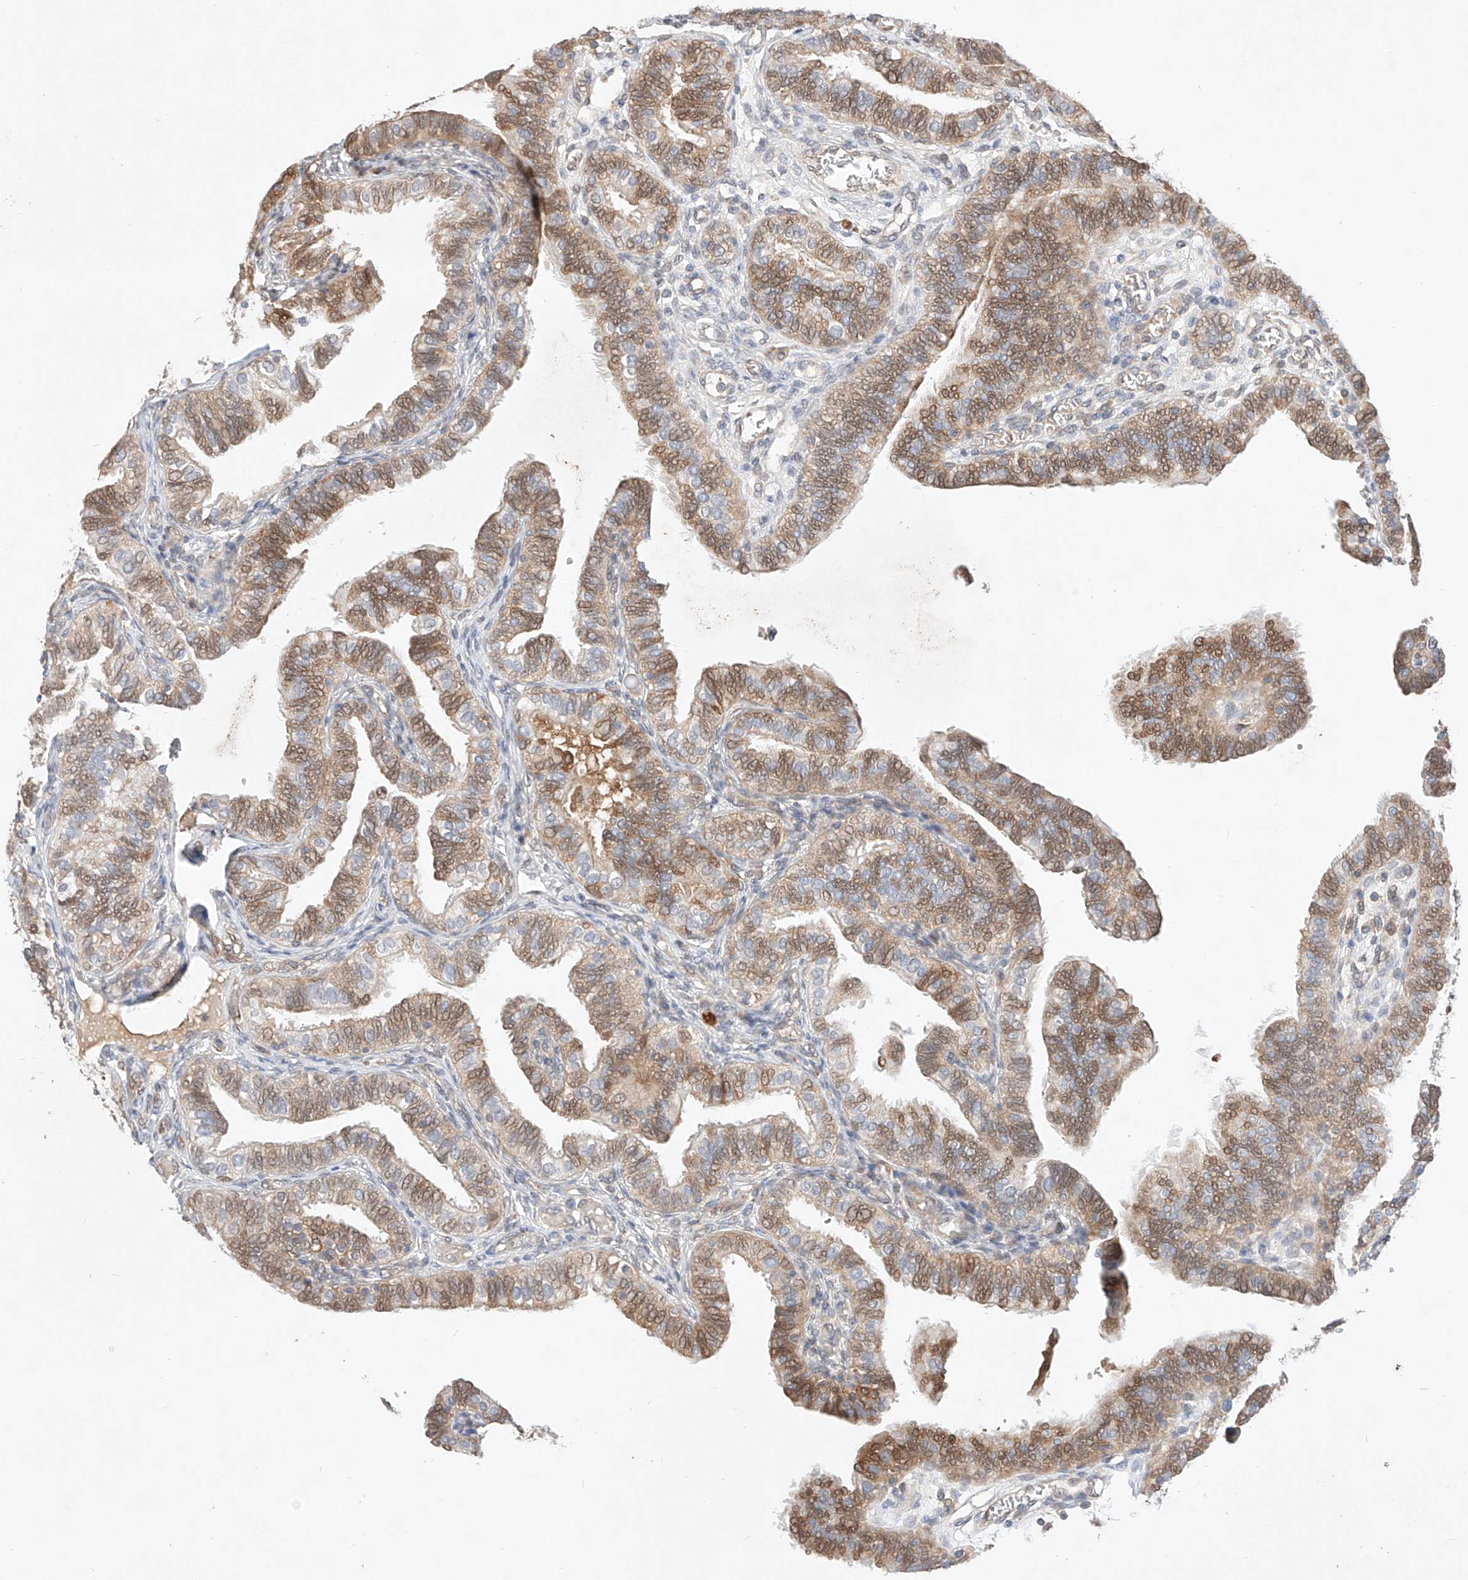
{"staining": {"intensity": "moderate", "quantity": "25%-75%", "location": "cytoplasmic/membranous,nuclear"}, "tissue": "fallopian tube", "cell_type": "Glandular cells", "image_type": "normal", "snomed": [{"axis": "morphology", "description": "Normal tissue, NOS"}, {"axis": "topography", "description": "Fallopian tube"}], "caption": "Glandular cells demonstrate medium levels of moderate cytoplasmic/membranous,nuclear positivity in about 25%-75% of cells in unremarkable human fallopian tube. (DAB (3,3'-diaminobenzidine) IHC, brown staining for protein, blue staining for nuclei).", "gene": "ZNF124", "patient": {"sex": "female", "age": 39}}